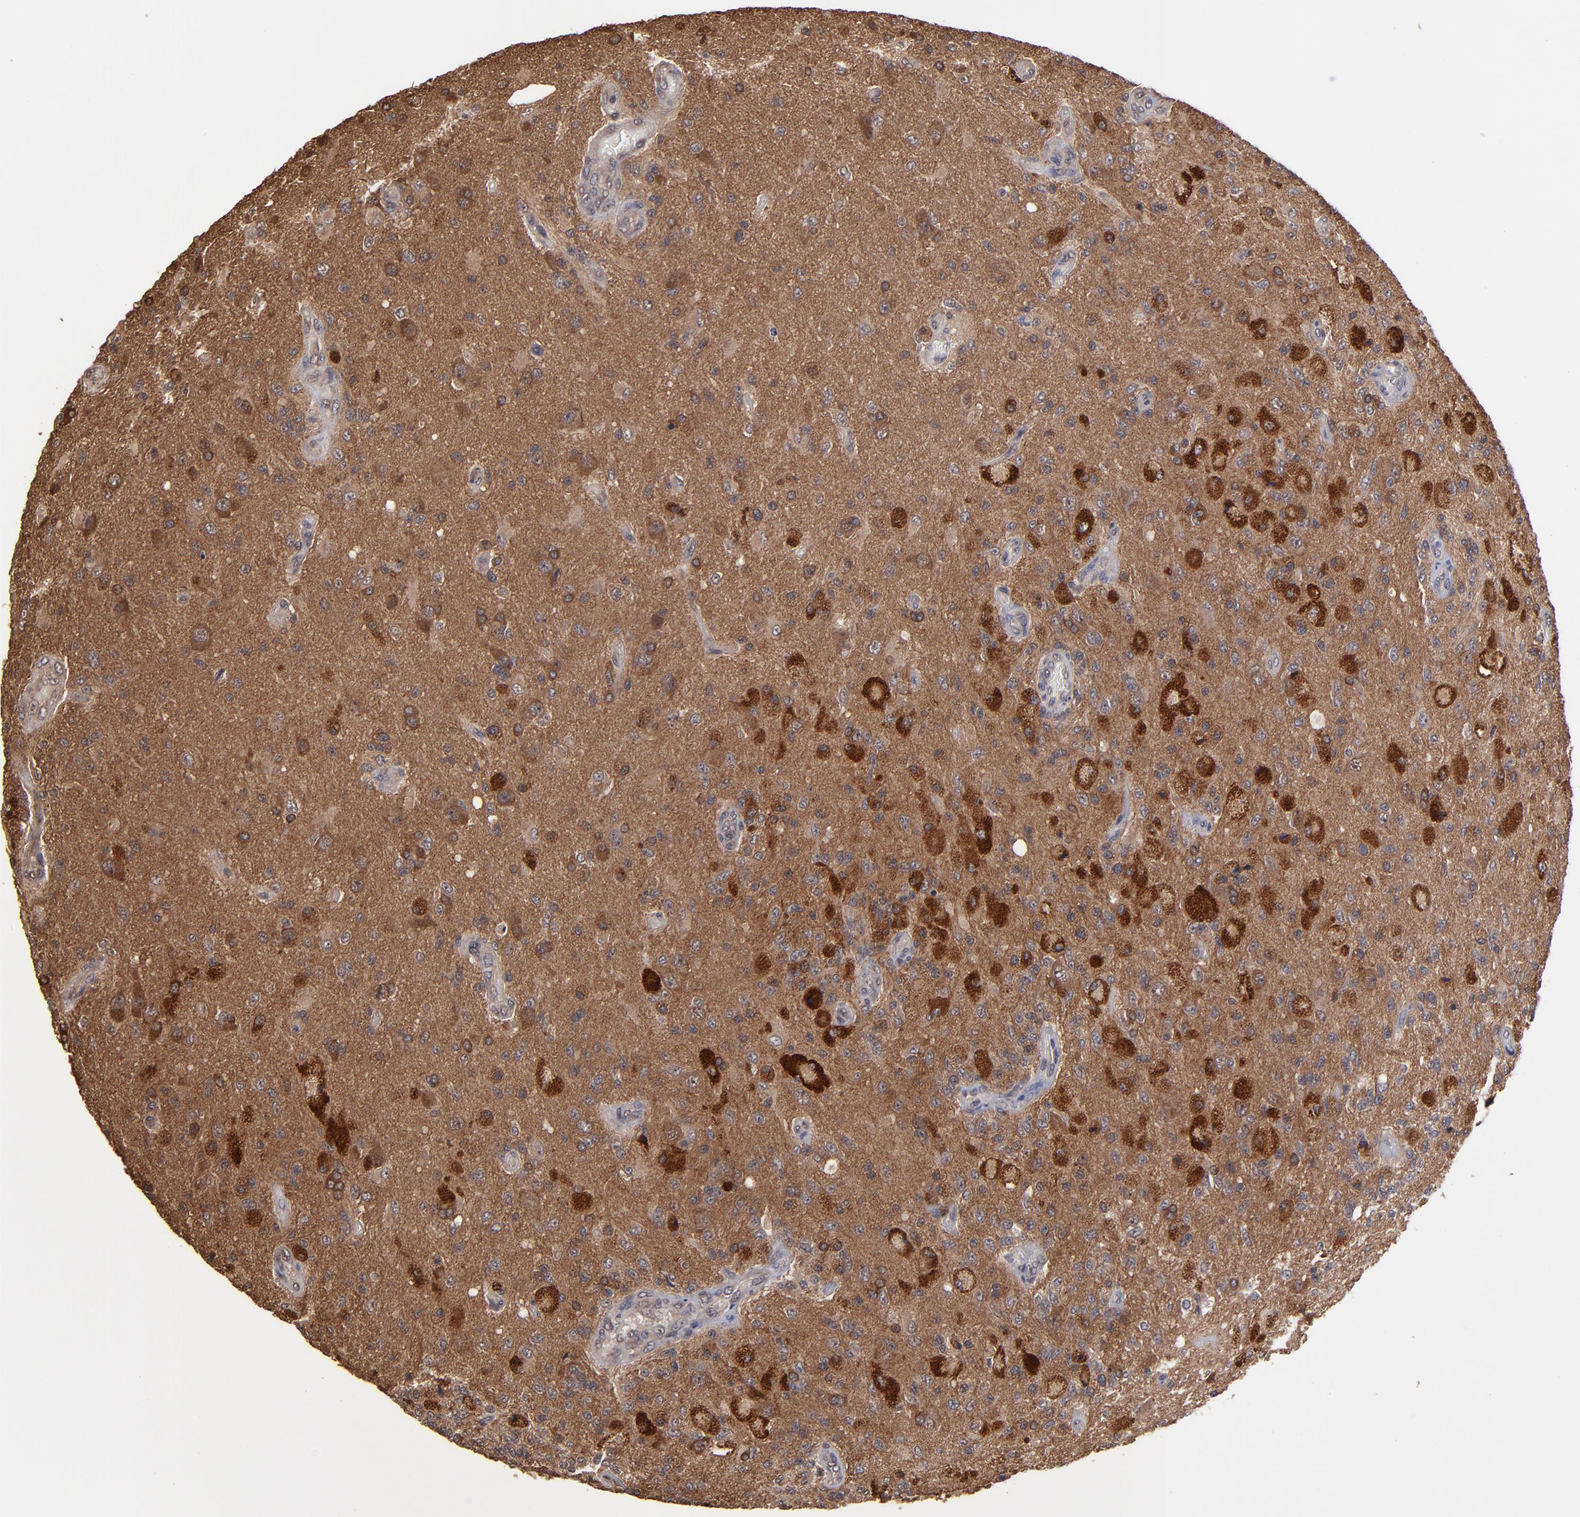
{"staining": {"intensity": "strong", "quantity": ">75%", "location": "cytoplasmic/membranous"}, "tissue": "glioma", "cell_type": "Tumor cells", "image_type": "cancer", "snomed": [{"axis": "morphology", "description": "Normal tissue, NOS"}, {"axis": "morphology", "description": "Glioma, malignant, High grade"}, {"axis": "topography", "description": "Cerebral cortex"}], "caption": "About >75% of tumor cells in human malignant glioma (high-grade) demonstrate strong cytoplasmic/membranous protein staining as visualized by brown immunohistochemical staining.", "gene": "CHL1", "patient": {"sex": "male", "age": 77}}